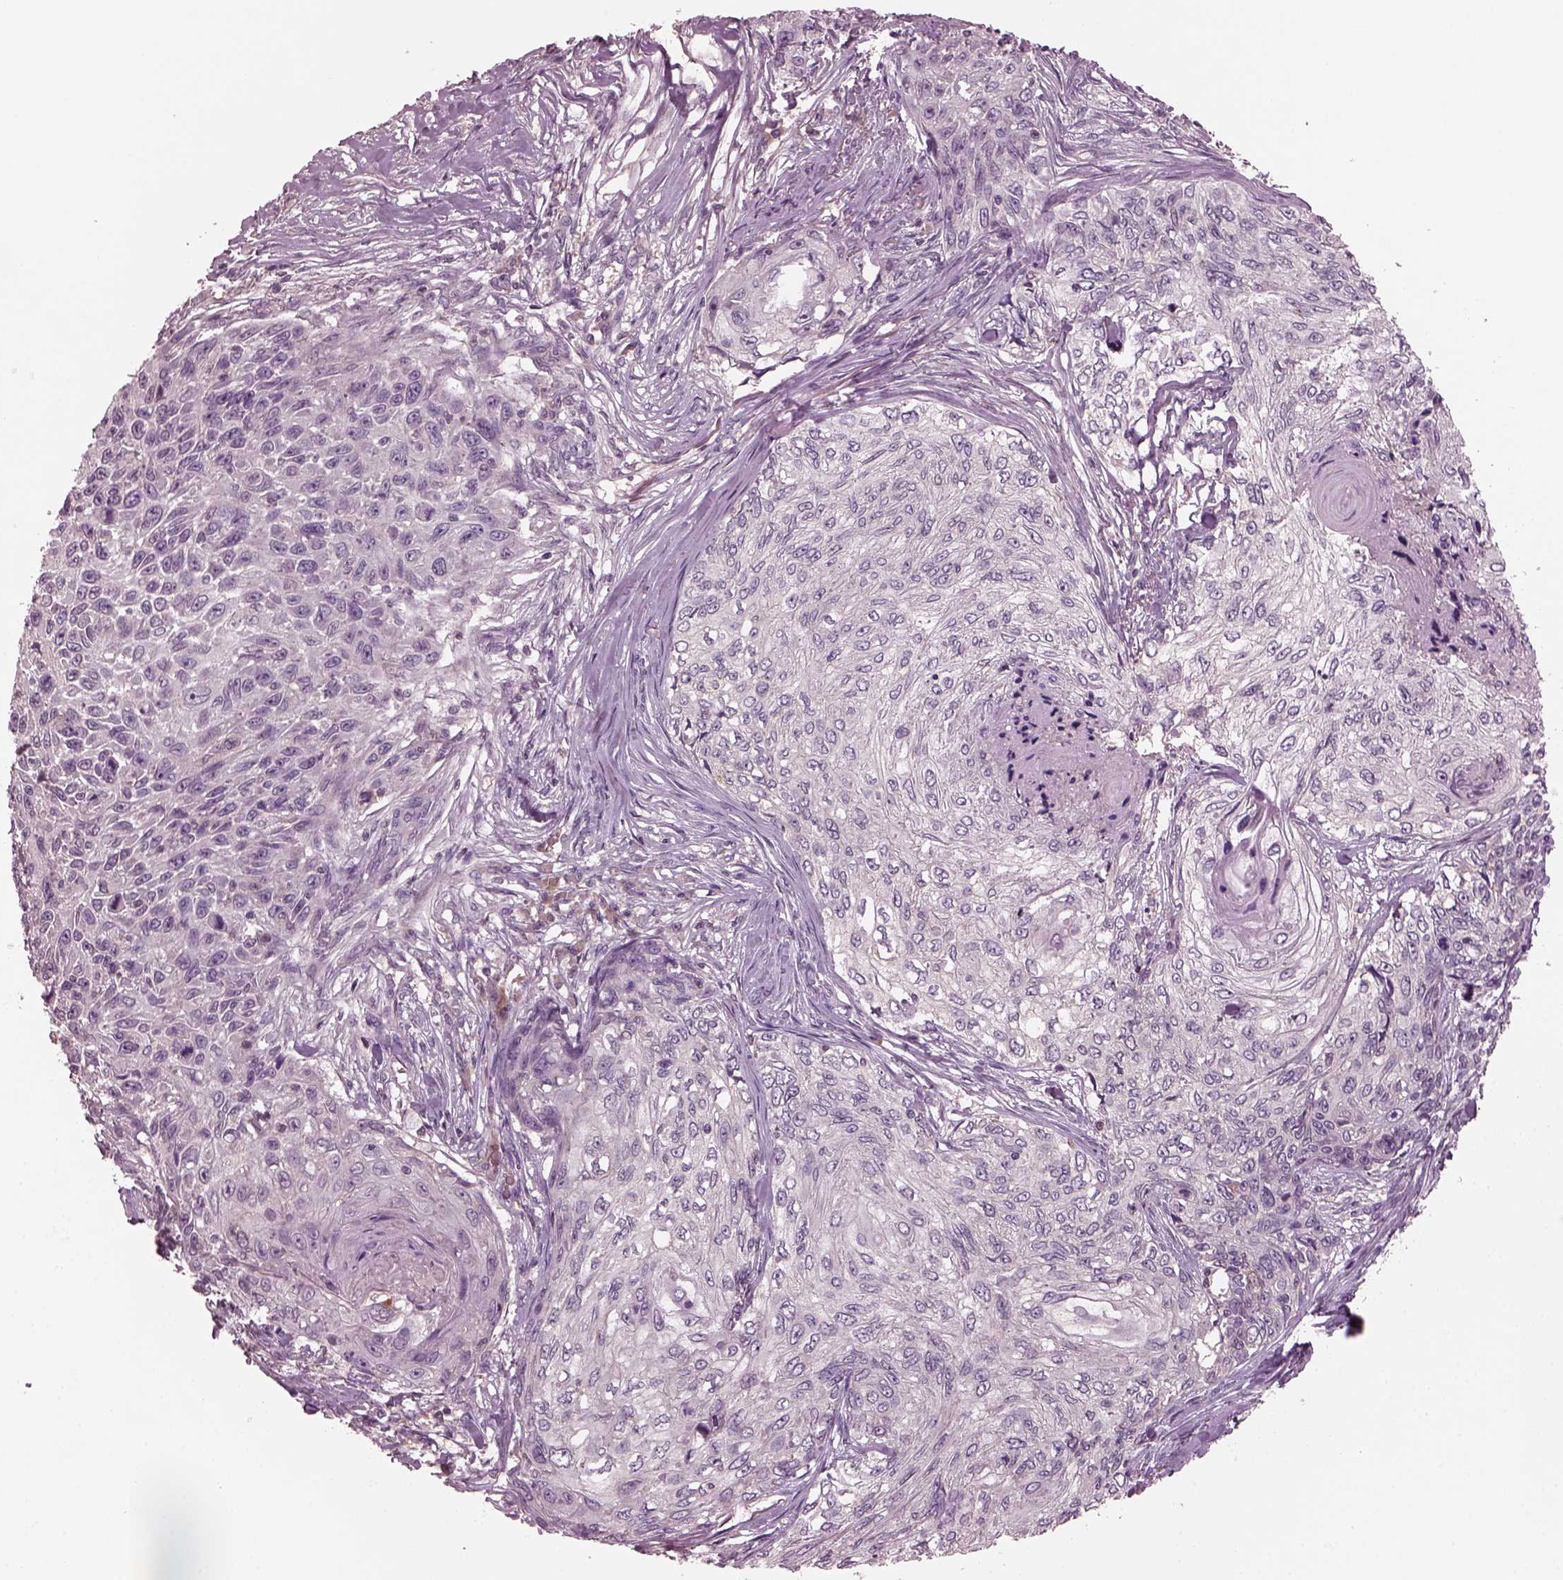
{"staining": {"intensity": "negative", "quantity": "none", "location": "none"}, "tissue": "skin cancer", "cell_type": "Tumor cells", "image_type": "cancer", "snomed": [{"axis": "morphology", "description": "Squamous cell carcinoma, NOS"}, {"axis": "topography", "description": "Skin"}], "caption": "The IHC photomicrograph has no significant positivity in tumor cells of skin squamous cell carcinoma tissue.", "gene": "PORCN", "patient": {"sex": "male", "age": 92}}